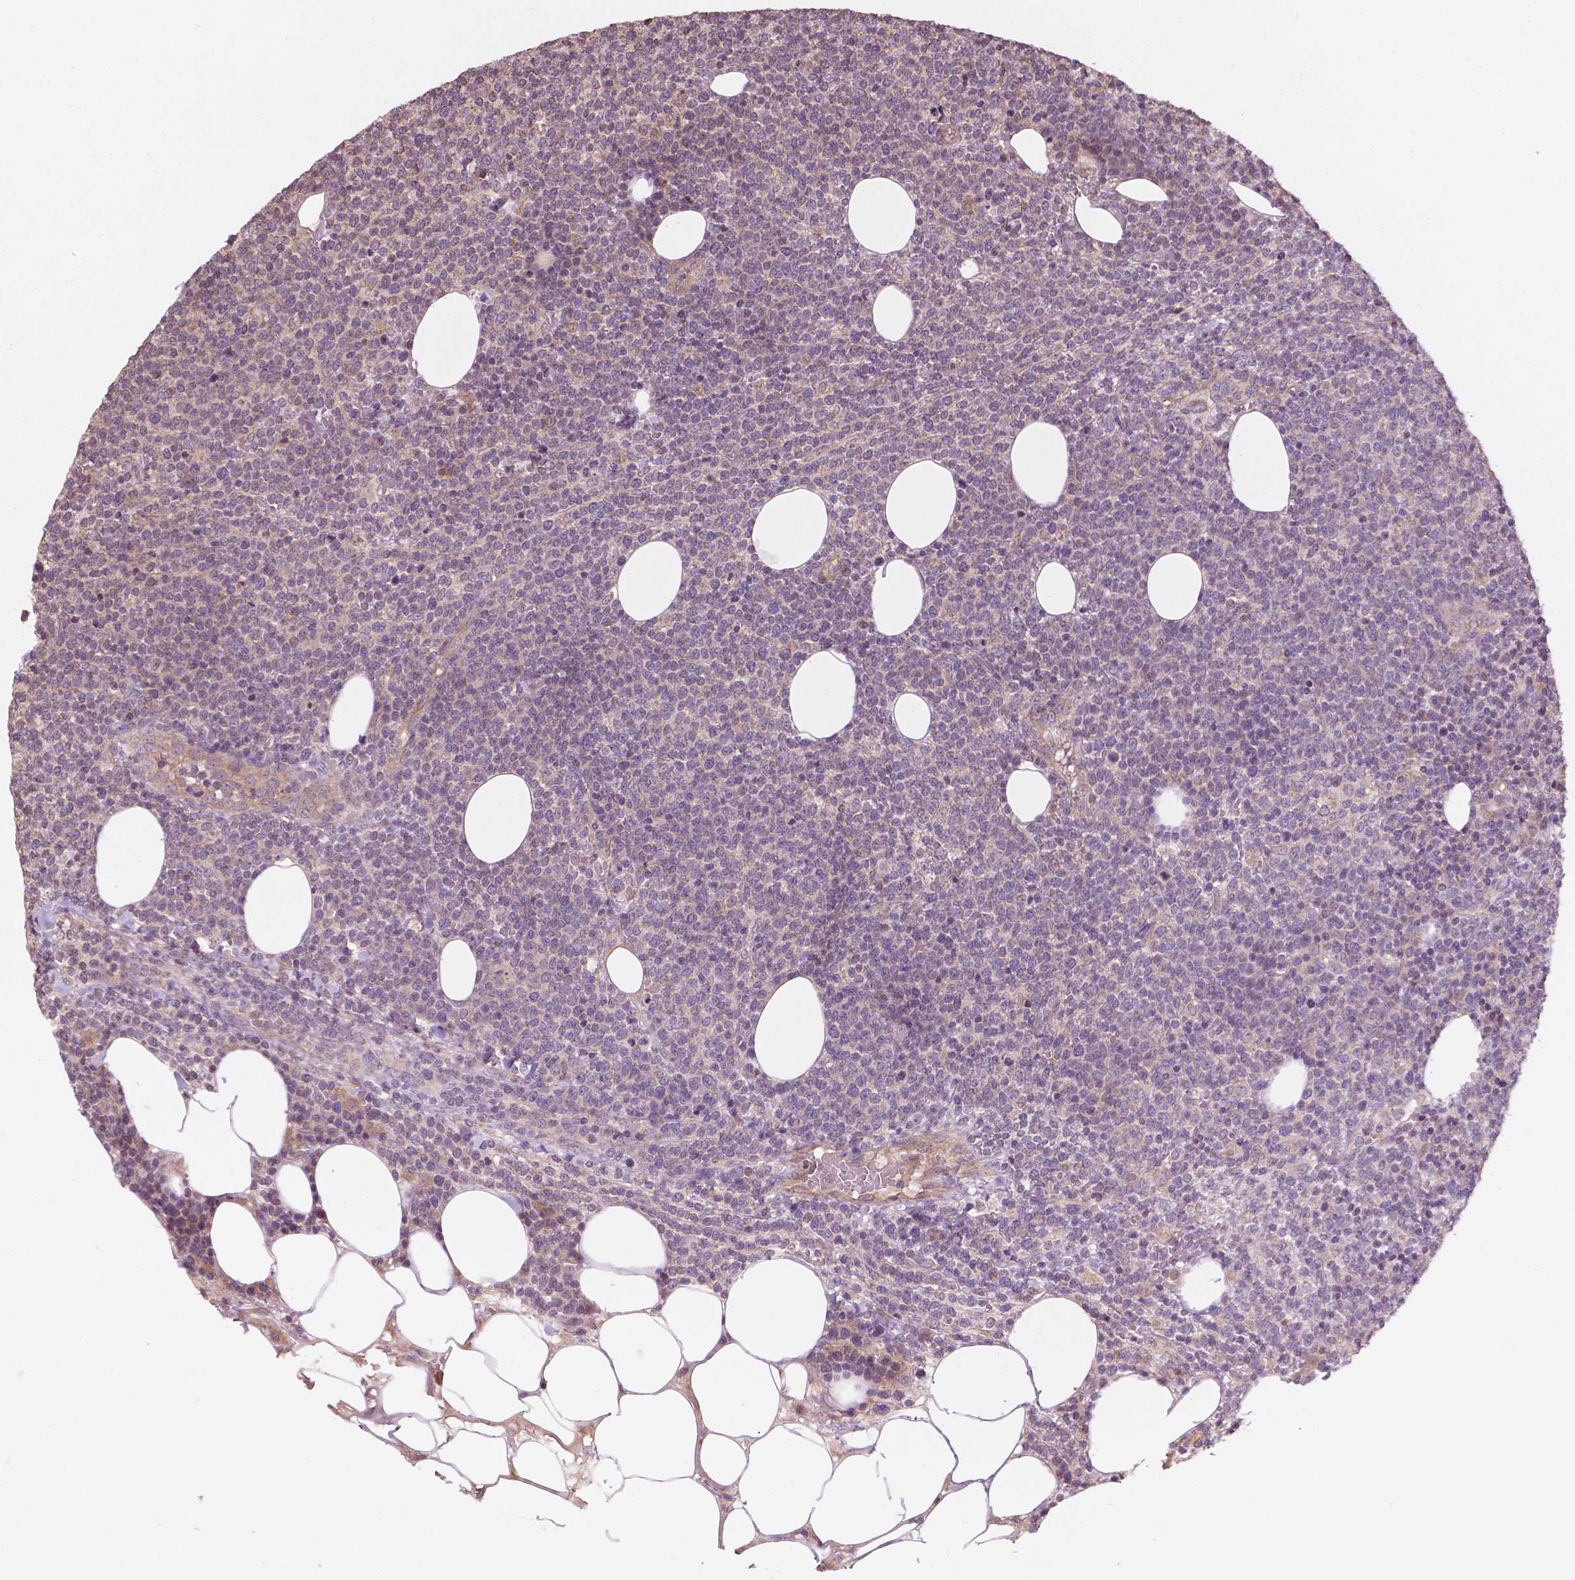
{"staining": {"intensity": "negative", "quantity": "none", "location": "none"}, "tissue": "lymphoma", "cell_type": "Tumor cells", "image_type": "cancer", "snomed": [{"axis": "morphology", "description": "Malignant lymphoma, non-Hodgkin's type, High grade"}, {"axis": "topography", "description": "Lymph node"}], "caption": "A high-resolution photomicrograph shows IHC staining of malignant lymphoma, non-Hodgkin's type (high-grade), which shows no significant expression in tumor cells.", "gene": "CDC42BPA", "patient": {"sex": "male", "age": 61}}